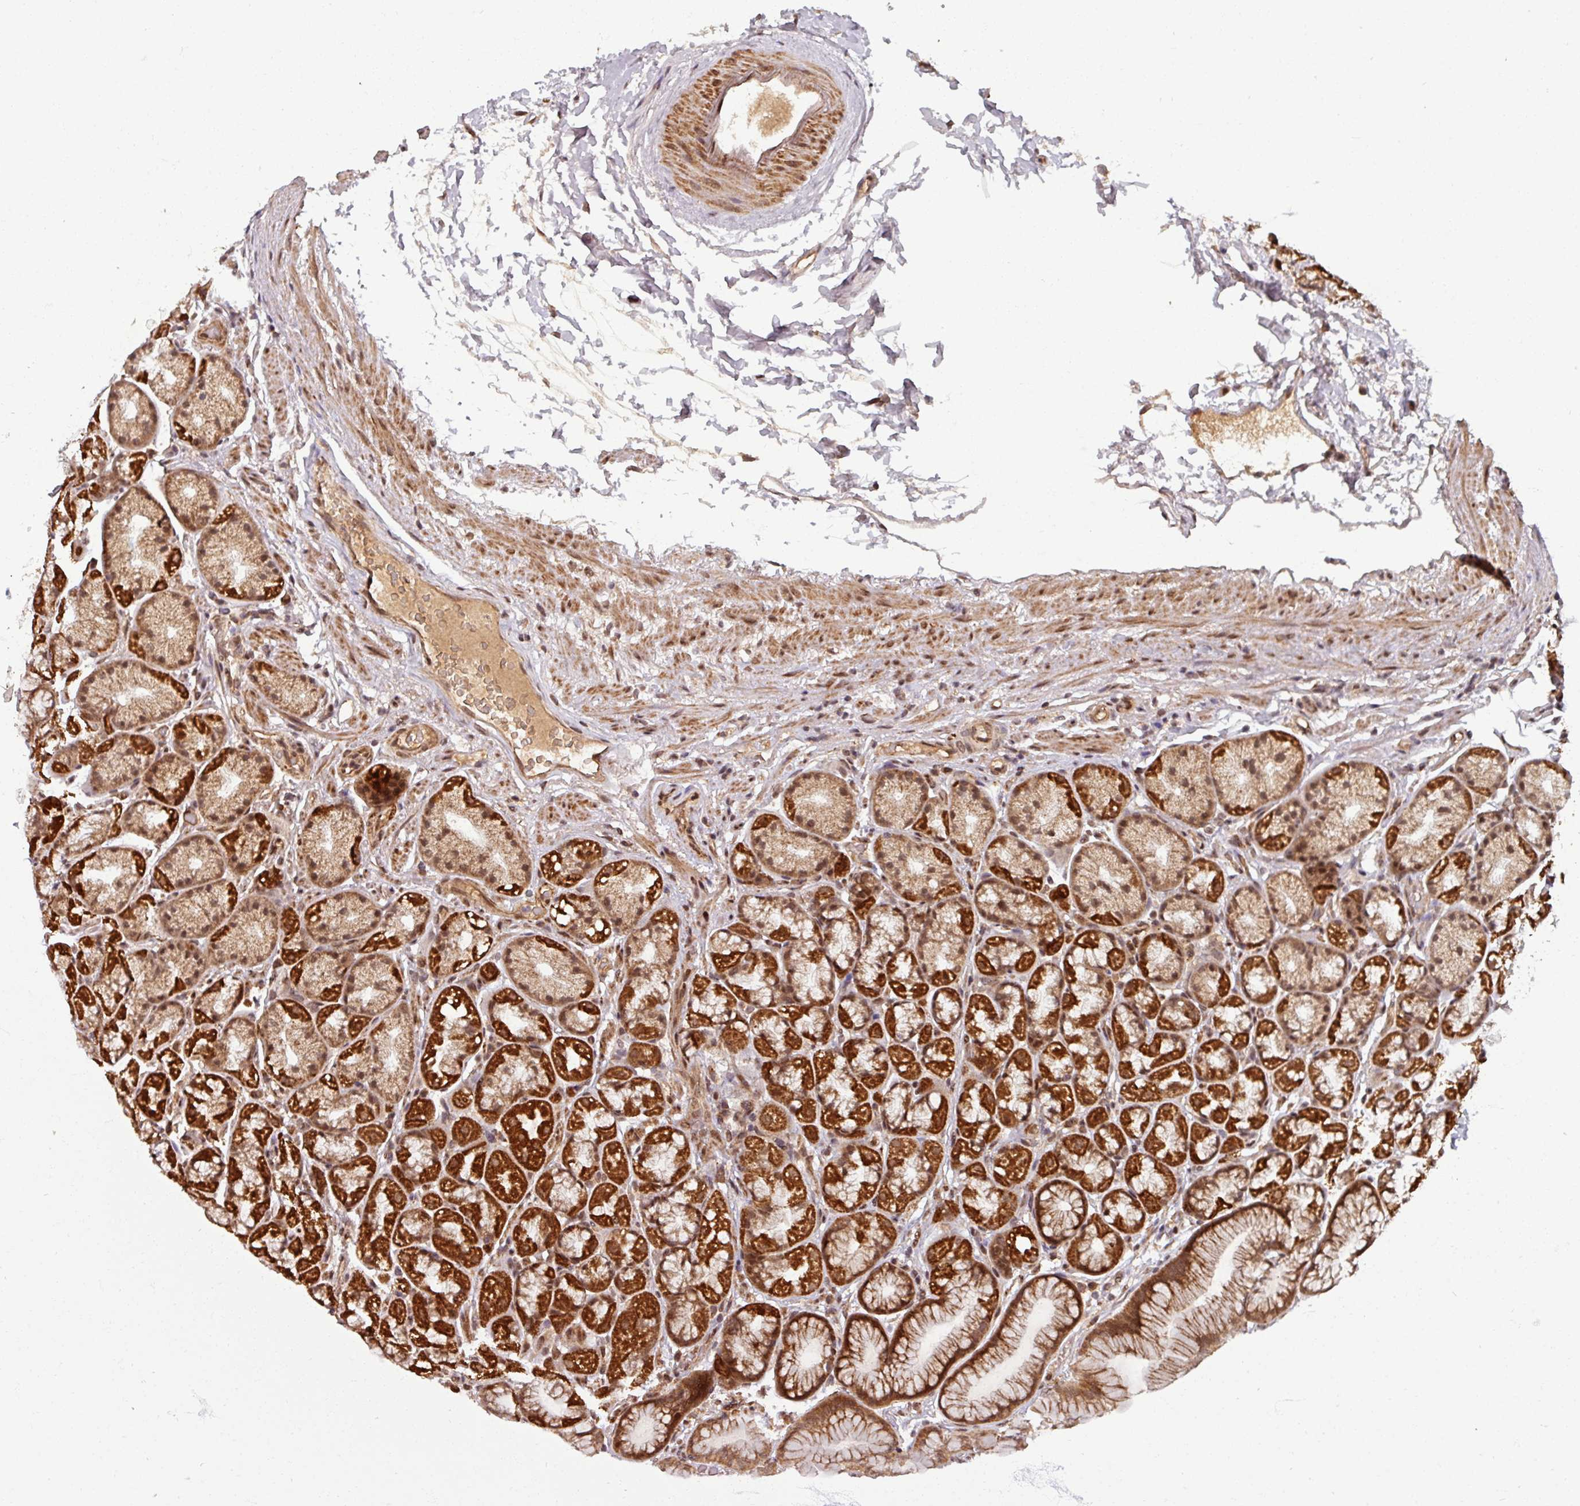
{"staining": {"intensity": "strong", "quantity": ">75%", "location": "cytoplasmic/membranous,nuclear"}, "tissue": "stomach", "cell_type": "Glandular cells", "image_type": "normal", "snomed": [{"axis": "morphology", "description": "Normal tissue, NOS"}, {"axis": "topography", "description": "Stomach, lower"}], "caption": "Stomach stained for a protein reveals strong cytoplasmic/membranous,nuclear positivity in glandular cells. Using DAB (brown) and hematoxylin (blue) stains, captured at high magnification using brightfield microscopy.", "gene": "SWI5", "patient": {"sex": "male", "age": 67}}